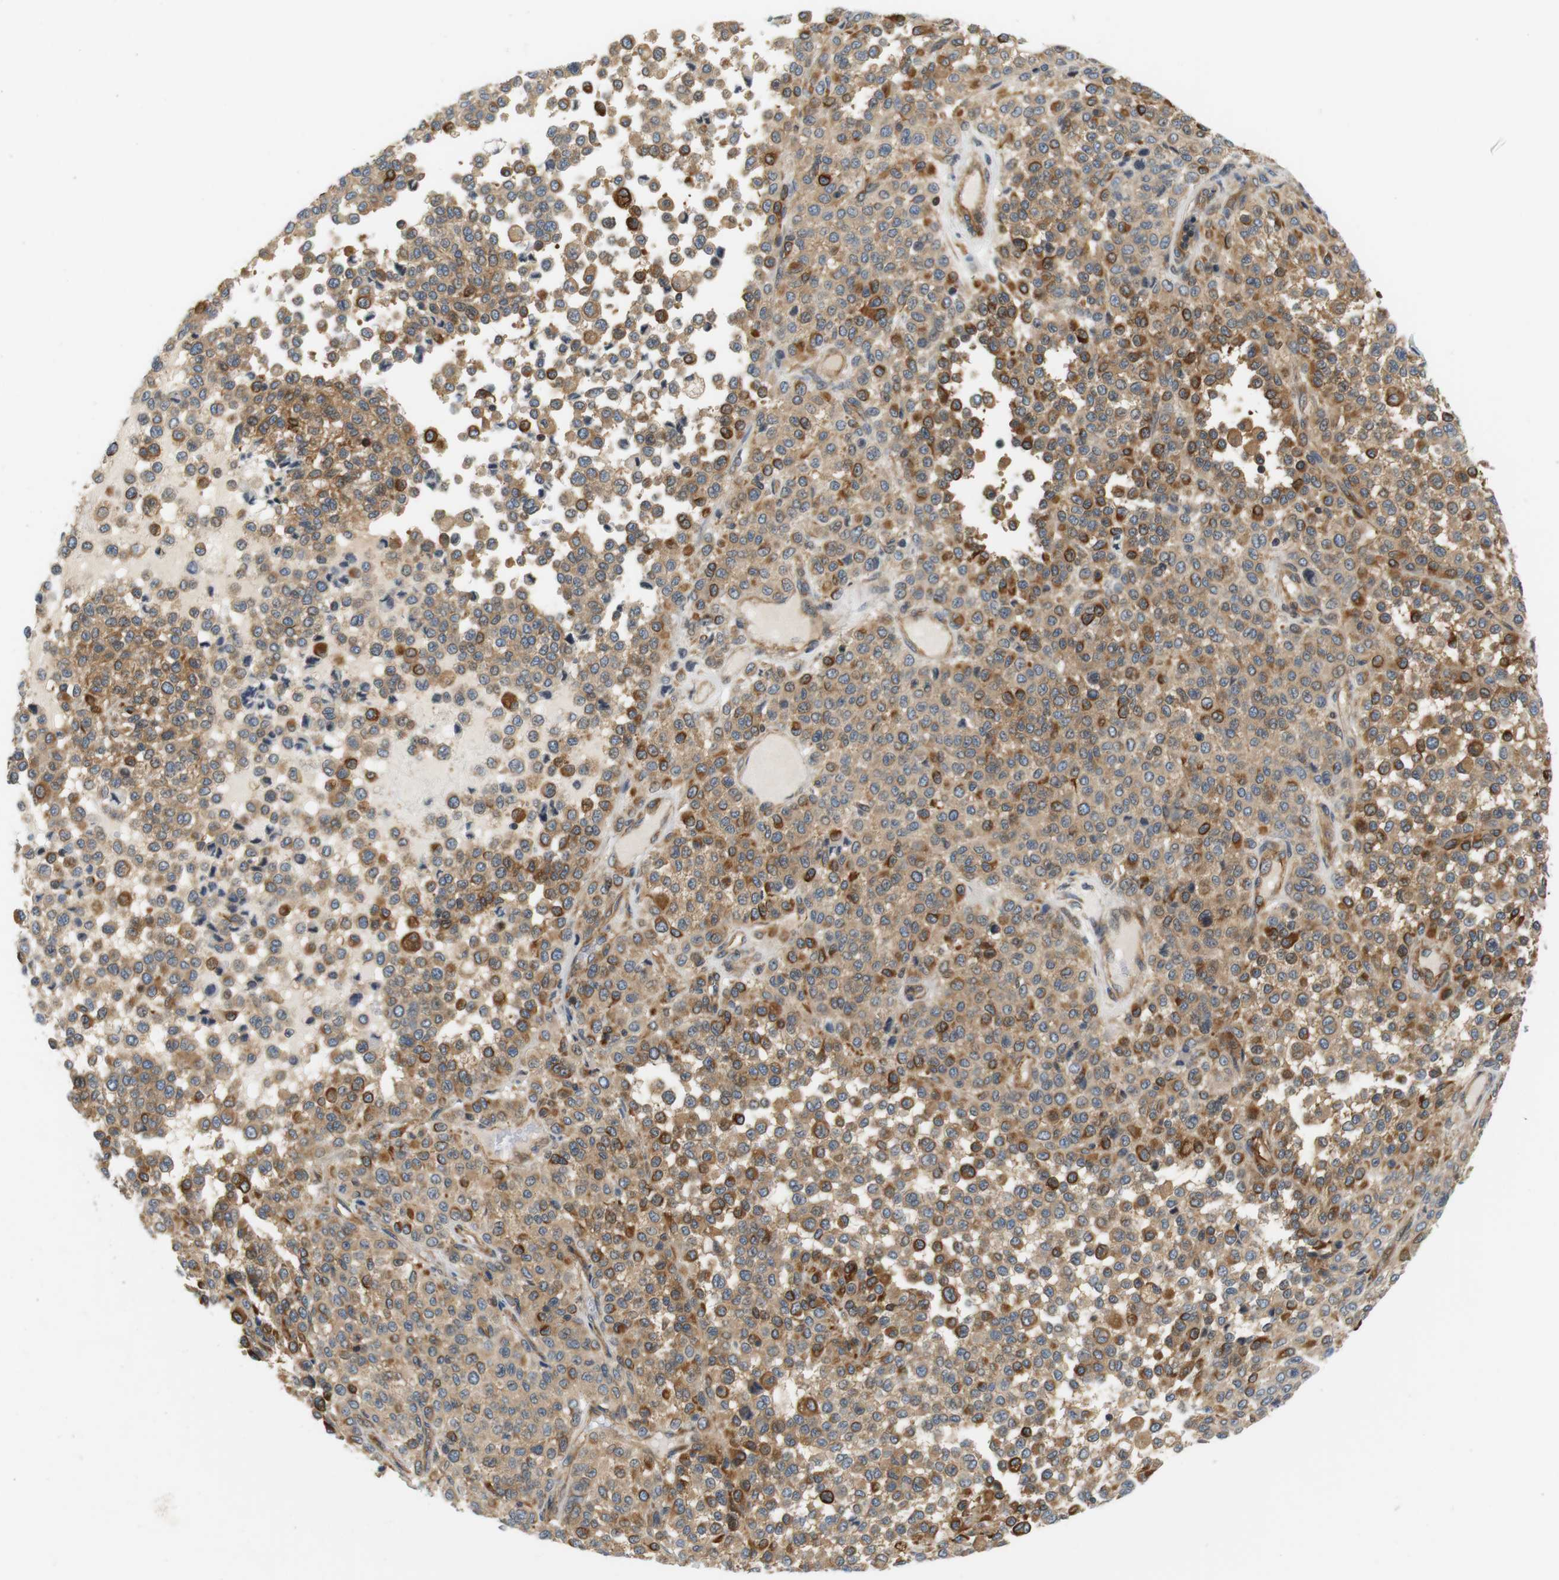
{"staining": {"intensity": "weak", "quantity": ">75%", "location": "cytoplasmic/membranous"}, "tissue": "melanoma", "cell_type": "Tumor cells", "image_type": "cancer", "snomed": [{"axis": "morphology", "description": "Malignant melanoma, Metastatic site"}, {"axis": "topography", "description": "Pancreas"}], "caption": "Malignant melanoma (metastatic site) stained with immunohistochemistry (IHC) shows weak cytoplasmic/membranous expression in about >75% of tumor cells.", "gene": "SH3GLB1", "patient": {"sex": "female", "age": 30}}